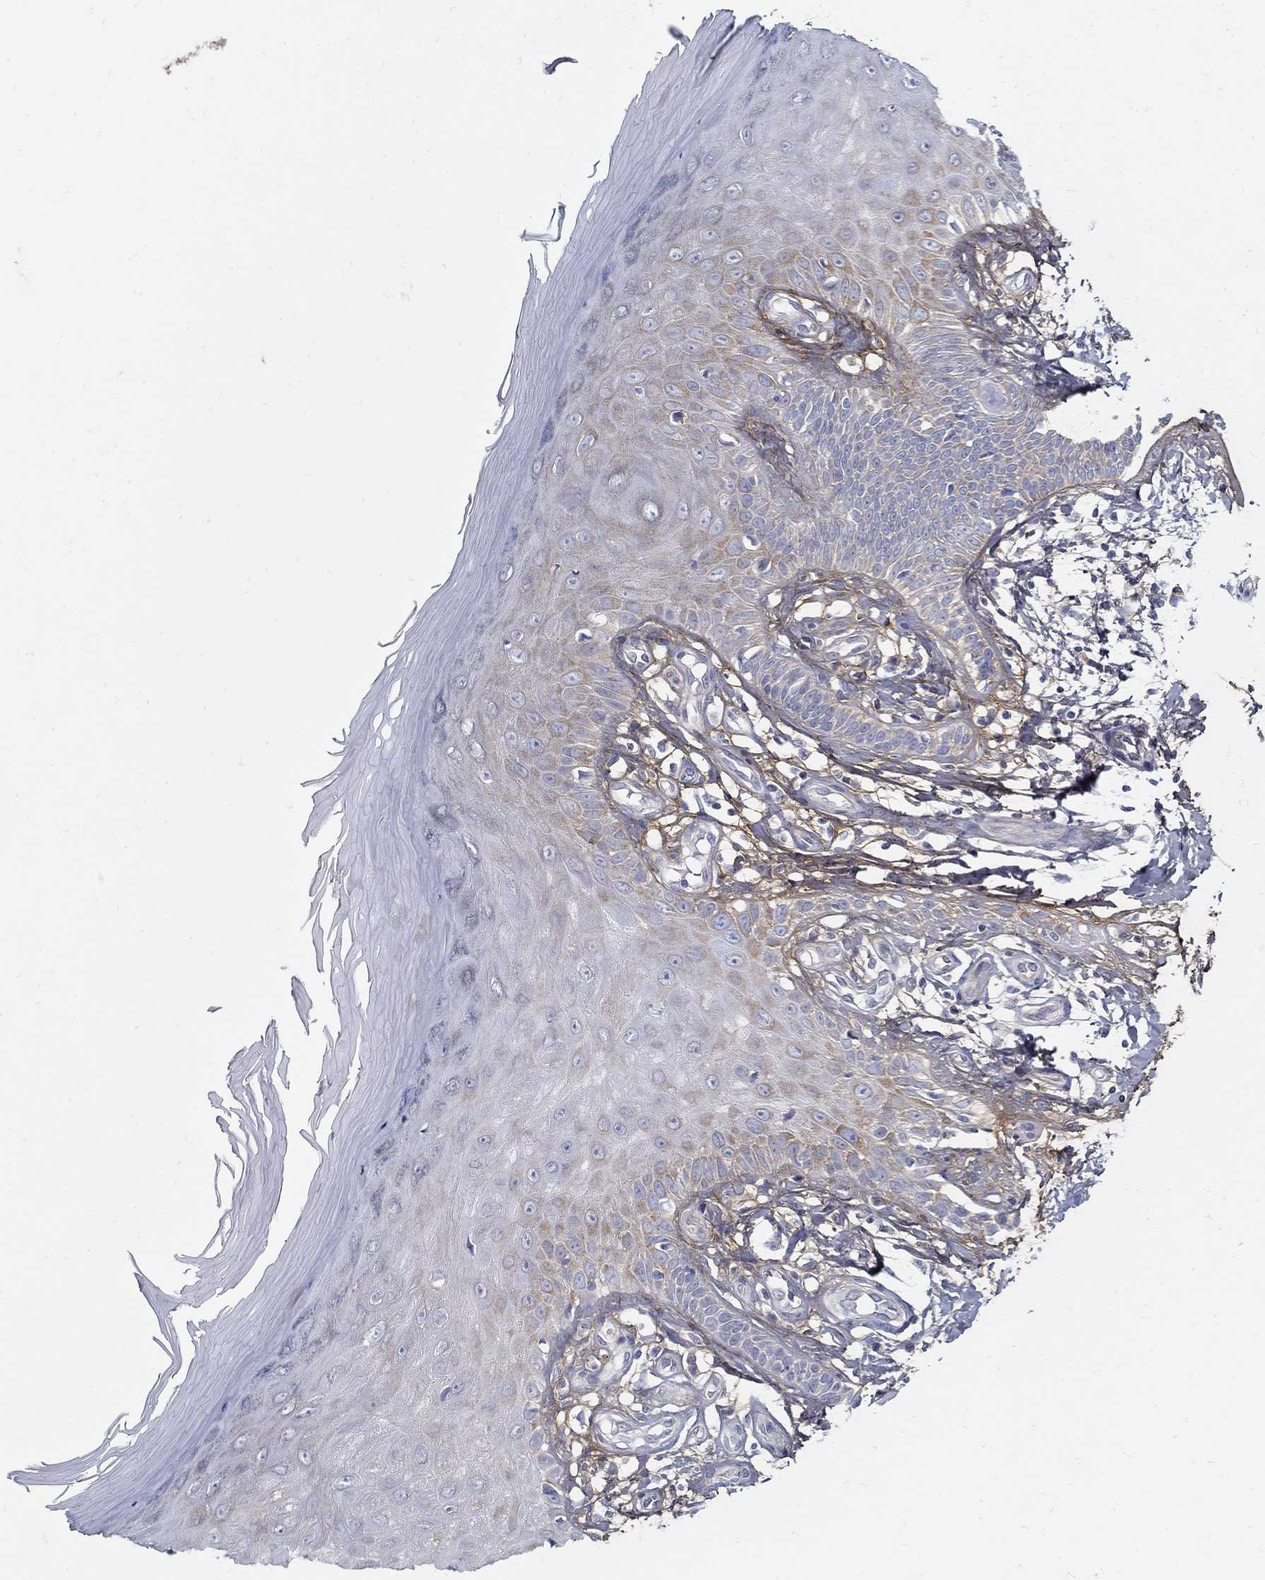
{"staining": {"intensity": "negative", "quantity": "none", "location": "none"}, "tissue": "skin", "cell_type": "Fibroblasts", "image_type": "normal", "snomed": [{"axis": "morphology", "description": "Normal tissue, NOS"}, {"axis": "morphology", "description": "Inflammation, NOS"}, {"axis": "morphology", "description": "Fibrosis, NOS"}, {"axis": "topography", "description": "Skin"}], "caption": "Fibroblasts are negative for protein expression in unremarkable human skin. Brightfield microscopy of immunohistochemistry (IHC) stained with DAB (3,3'-diaminobenzidine) (brown) and hematoxylin (blue), captured at high magnification.", "gene": "TGFBI", "patient": {"sex": "male", "age": 71}}